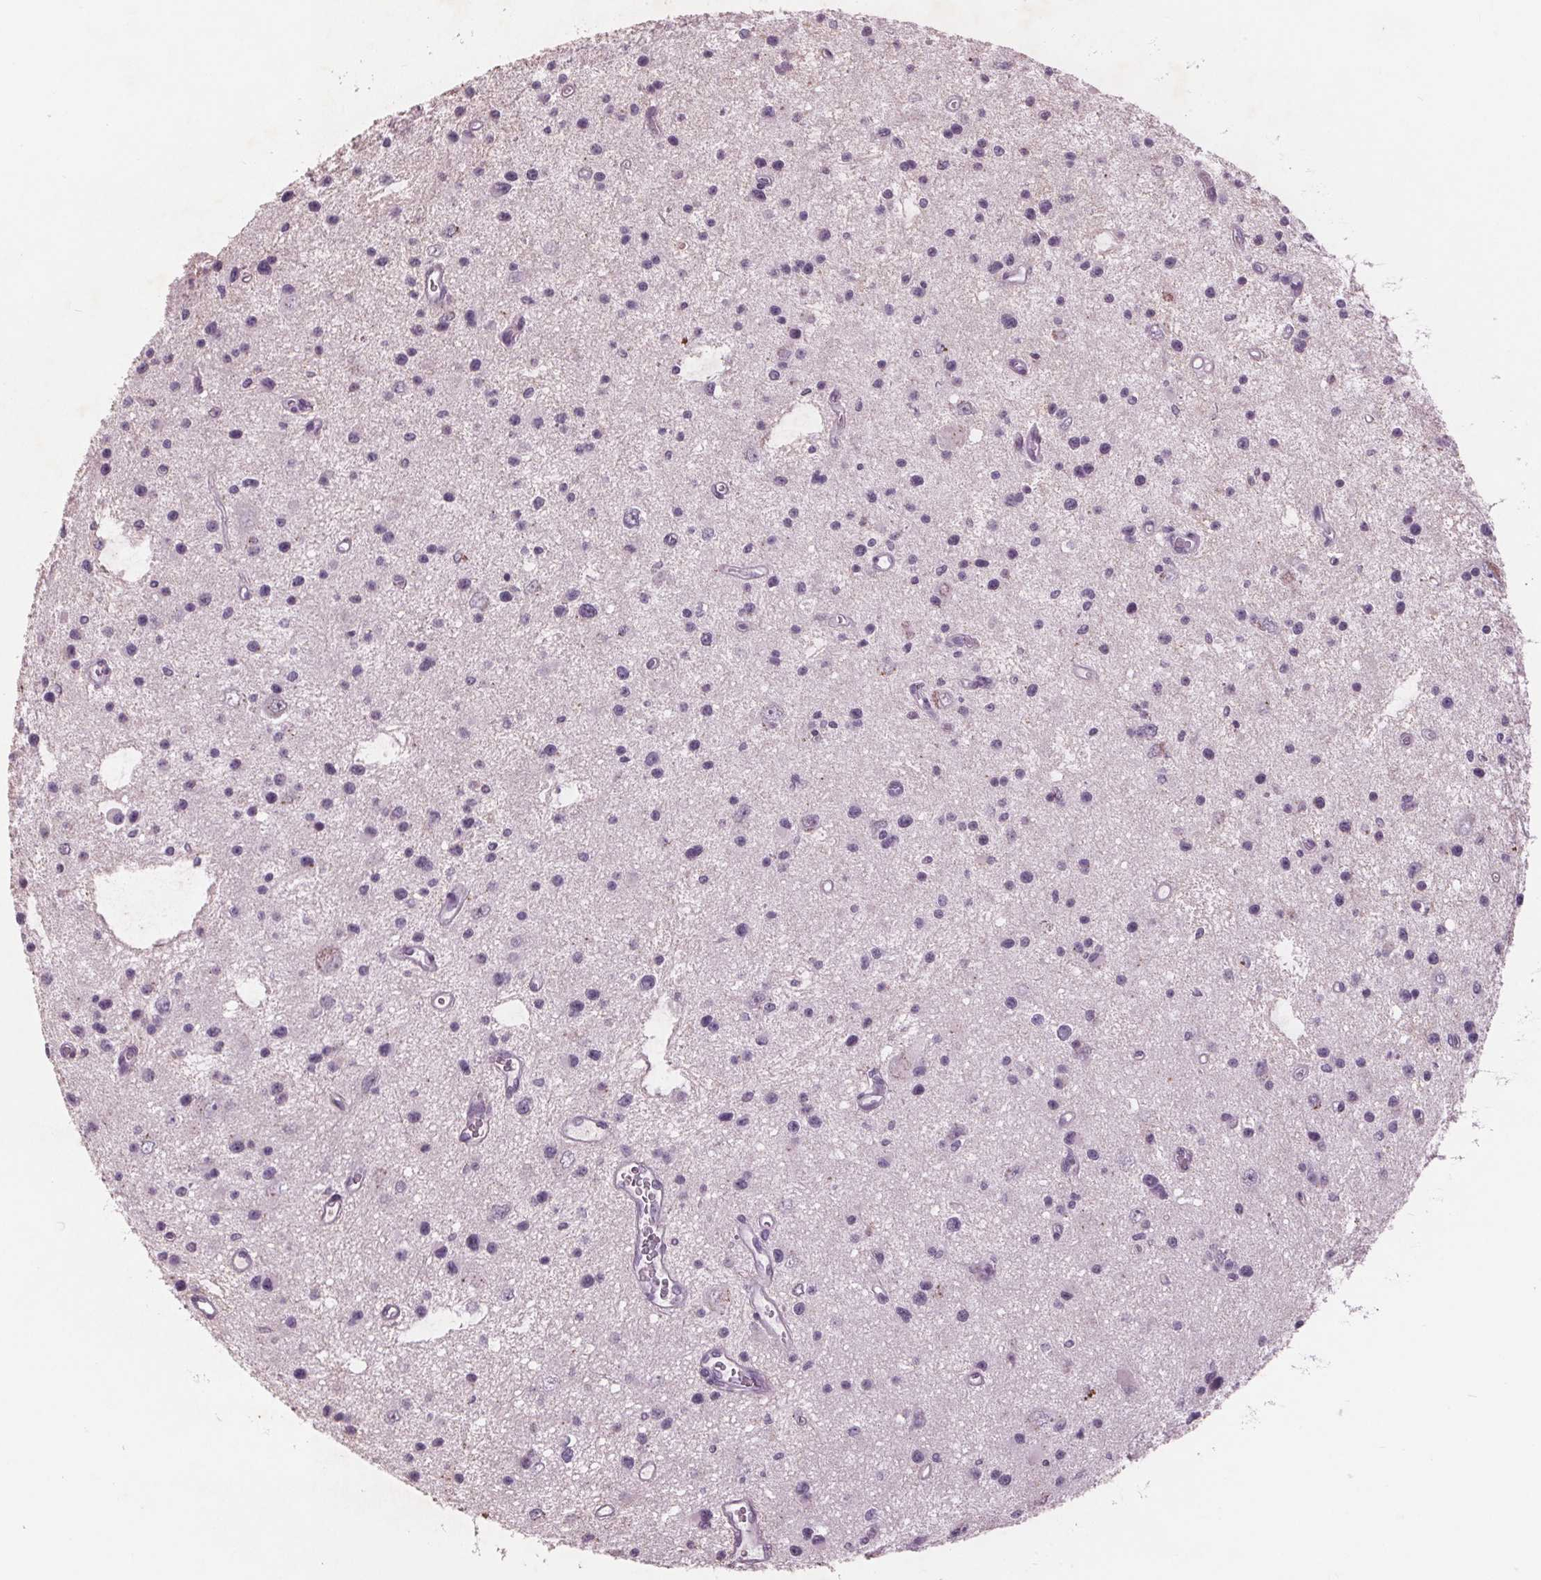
{"staining": {"intensity": "negative", "quantity": "none", "location": "none"}, "tissue": "glioma", "cell_type": "Tumor cells", "image_type": "cancer", "snomed": [{"axis": "morphology", "description": "Glioma, malignant, Low grade"}, {"axis": "topography", "description": "Brain"}], "caption": "Tumor cells show no significant protein expression in malignant low-grade glioma.", "gene": "PTPN14", "patient": {"sex": "male", "age": 43}}